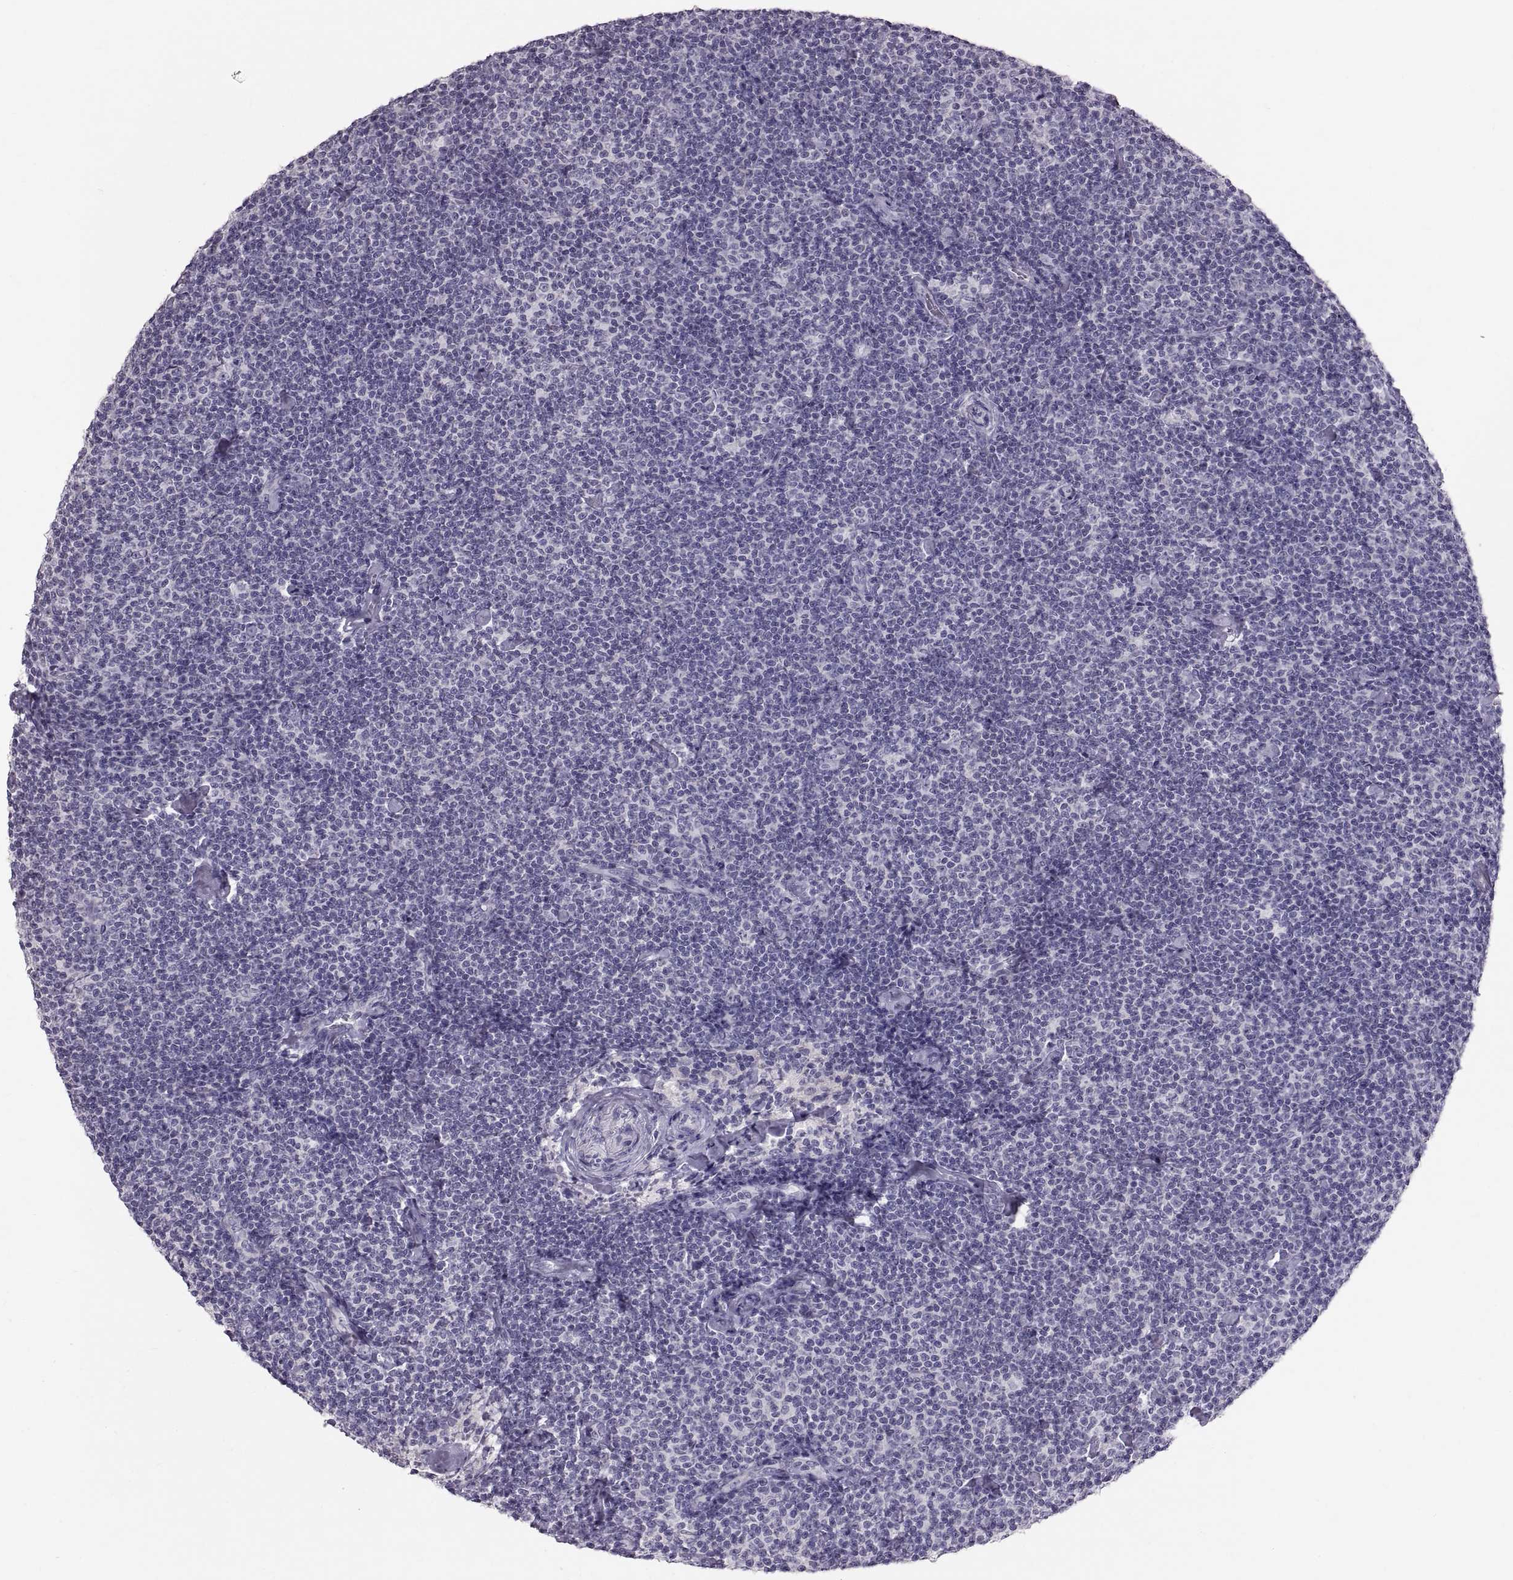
{"staining": {"intensity": "negative", "quantity": "none", "location": "none"}, "tissue": "lymphoma", "cell_type": "Tumor cells", "image_type": "cancer", "snomed": [{"axis": "morphology", "description": "Malignant lymphoma, non-Hodgkin's type, Low grade"}, {"axis": "topography", "description": "Lymph node"}], "caption": "There is no significant positivity in tumor cells of malignant lymphoma, non-Hodgkin's type (low-grade).", "gene": "WBP2NL", "patient": {"sex": "male", "age": 81}}